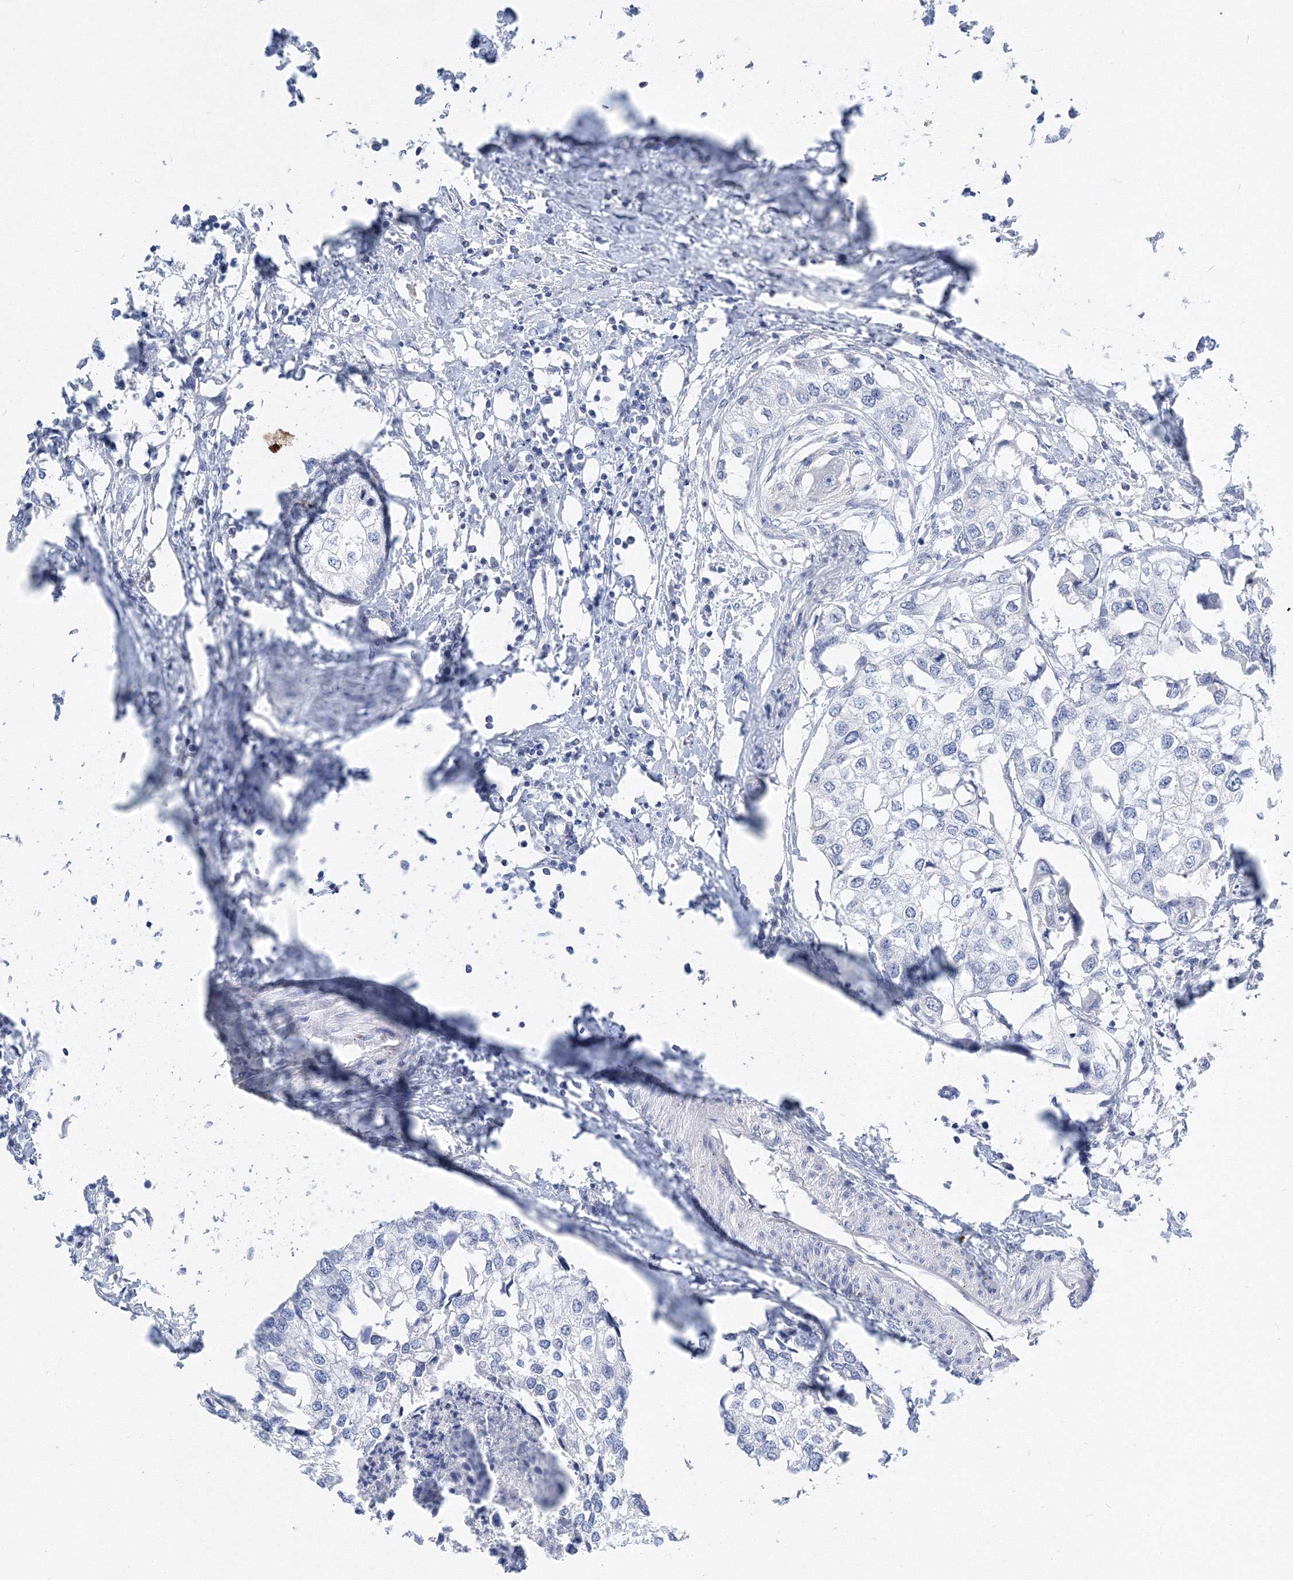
{"staining": {"intensity": "negative", "quantity": "none", "location": "none"}, "tissue": "urothelial cancer", "cell_type": "Tumor cells", "image_type": "cancer", "snomed": [{"axis": "morphology", "description": "Urothelial carcinoma, High grade"}, {"axis": "topography", "description": "Urinary bladder"}], "caption": "High-grade urothelial carcinoma was stained to show a protein in brown. There is no significant expression in tumor cells. (DAB (3,3'-diaminobenzidine) immunohistochemistry visualized using brightfield microscopy, high magnification).", "gene": "AASDH", "patient": {"sex": "male", "age": 64}}